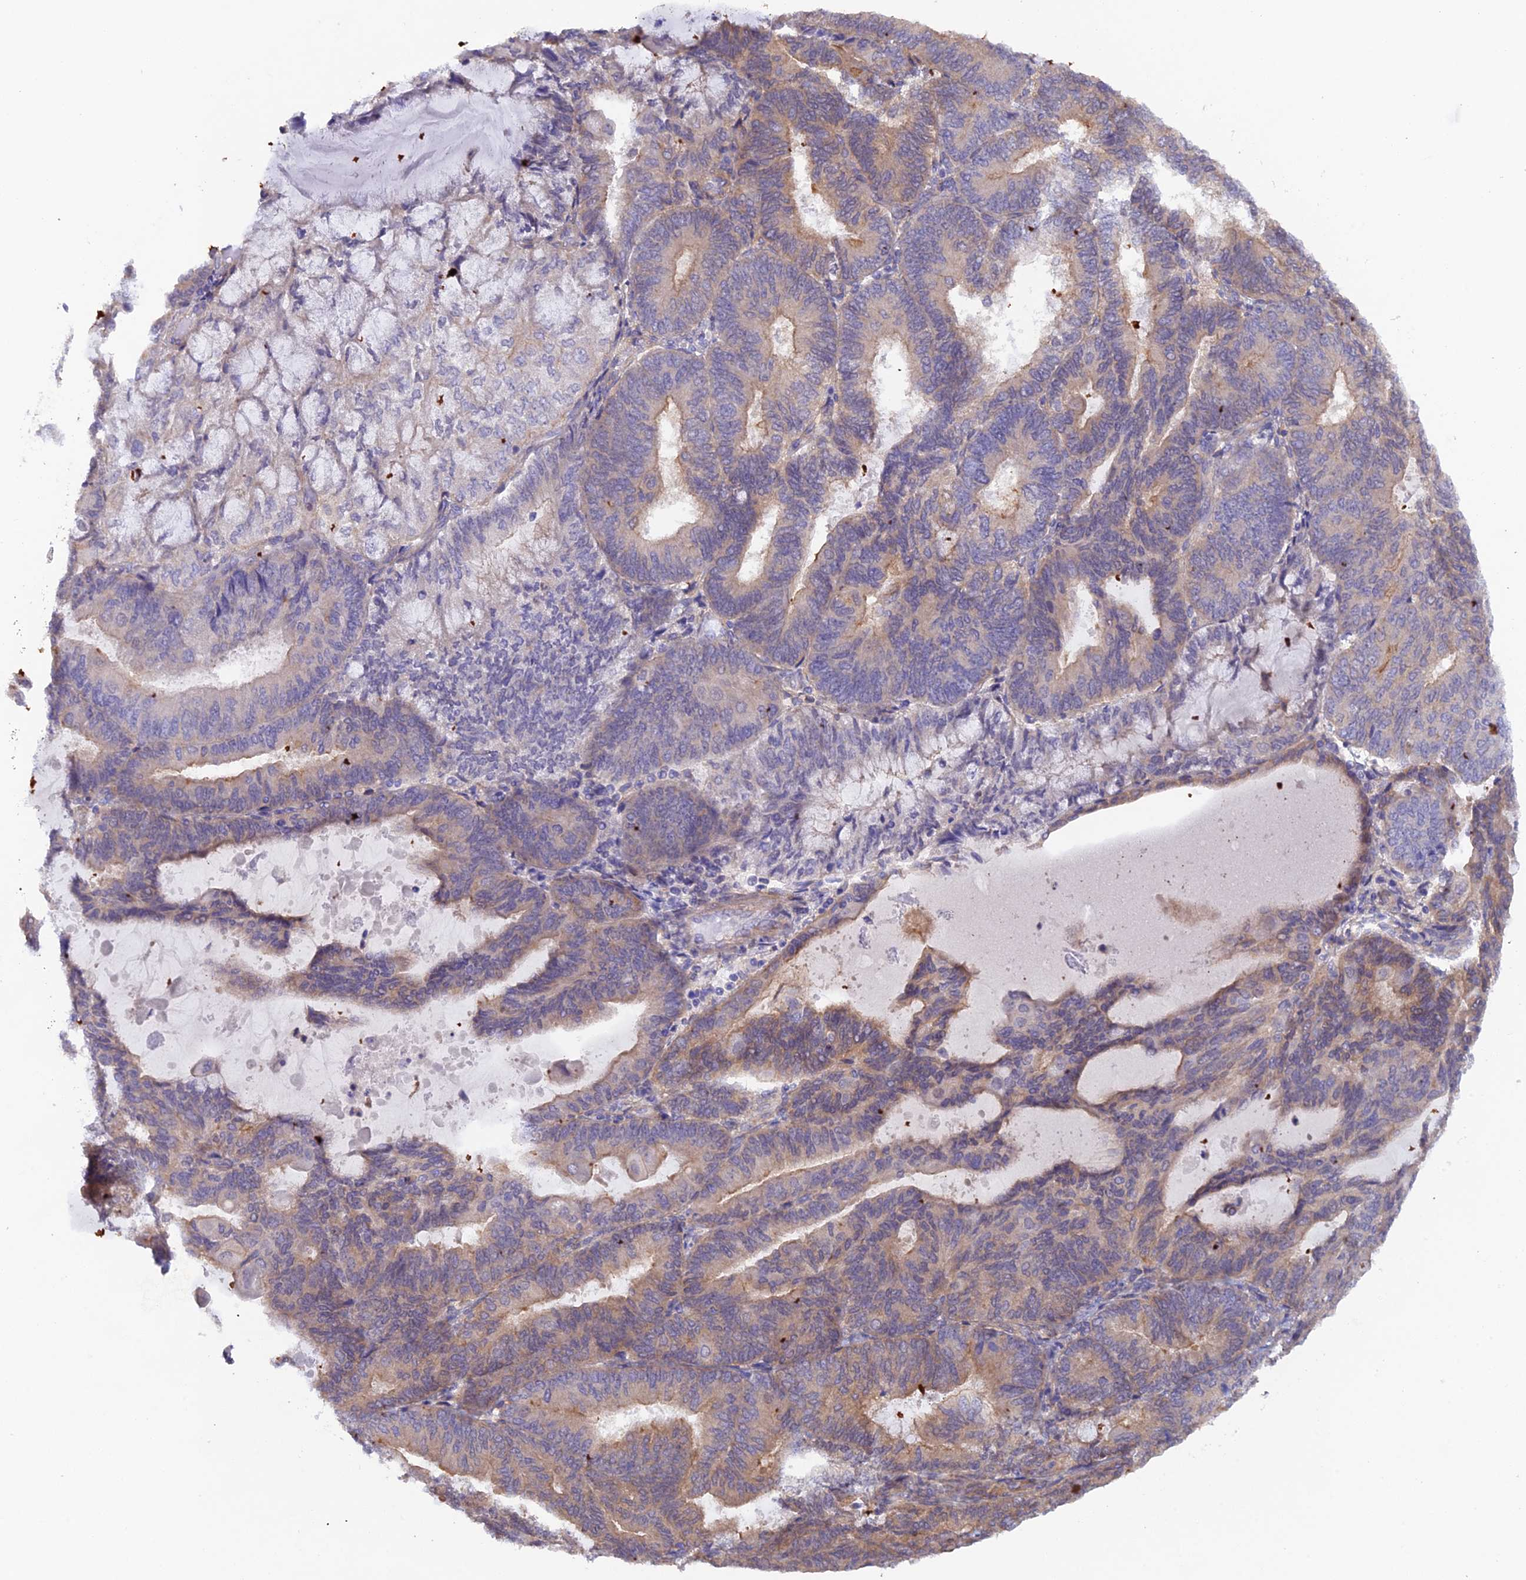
{"staining": {"intensity": "weak", "quantity": ">75%", "location": "cytoplasmic/membranous"}, "tissue": "endometrial cancer", "cell_type": "Tumor cells", "image_type": "cancer", "snomed": [{"axis": "morphology", "description": "Adenocarcinoma, NOS"}, {"axis": "topography", "description": "Endometrium"}], "caption": "Adenocarcinoma (endometrial) stained with DAB (3,3'-diaminobenzidine) immunohistochemistry (IHC) demonstrates low levels of weak cytoplasmic/membranous staining in about >75% of tumor cells.", "gene": "FZR1", "patient": {"sex": "female", "age": 81}}